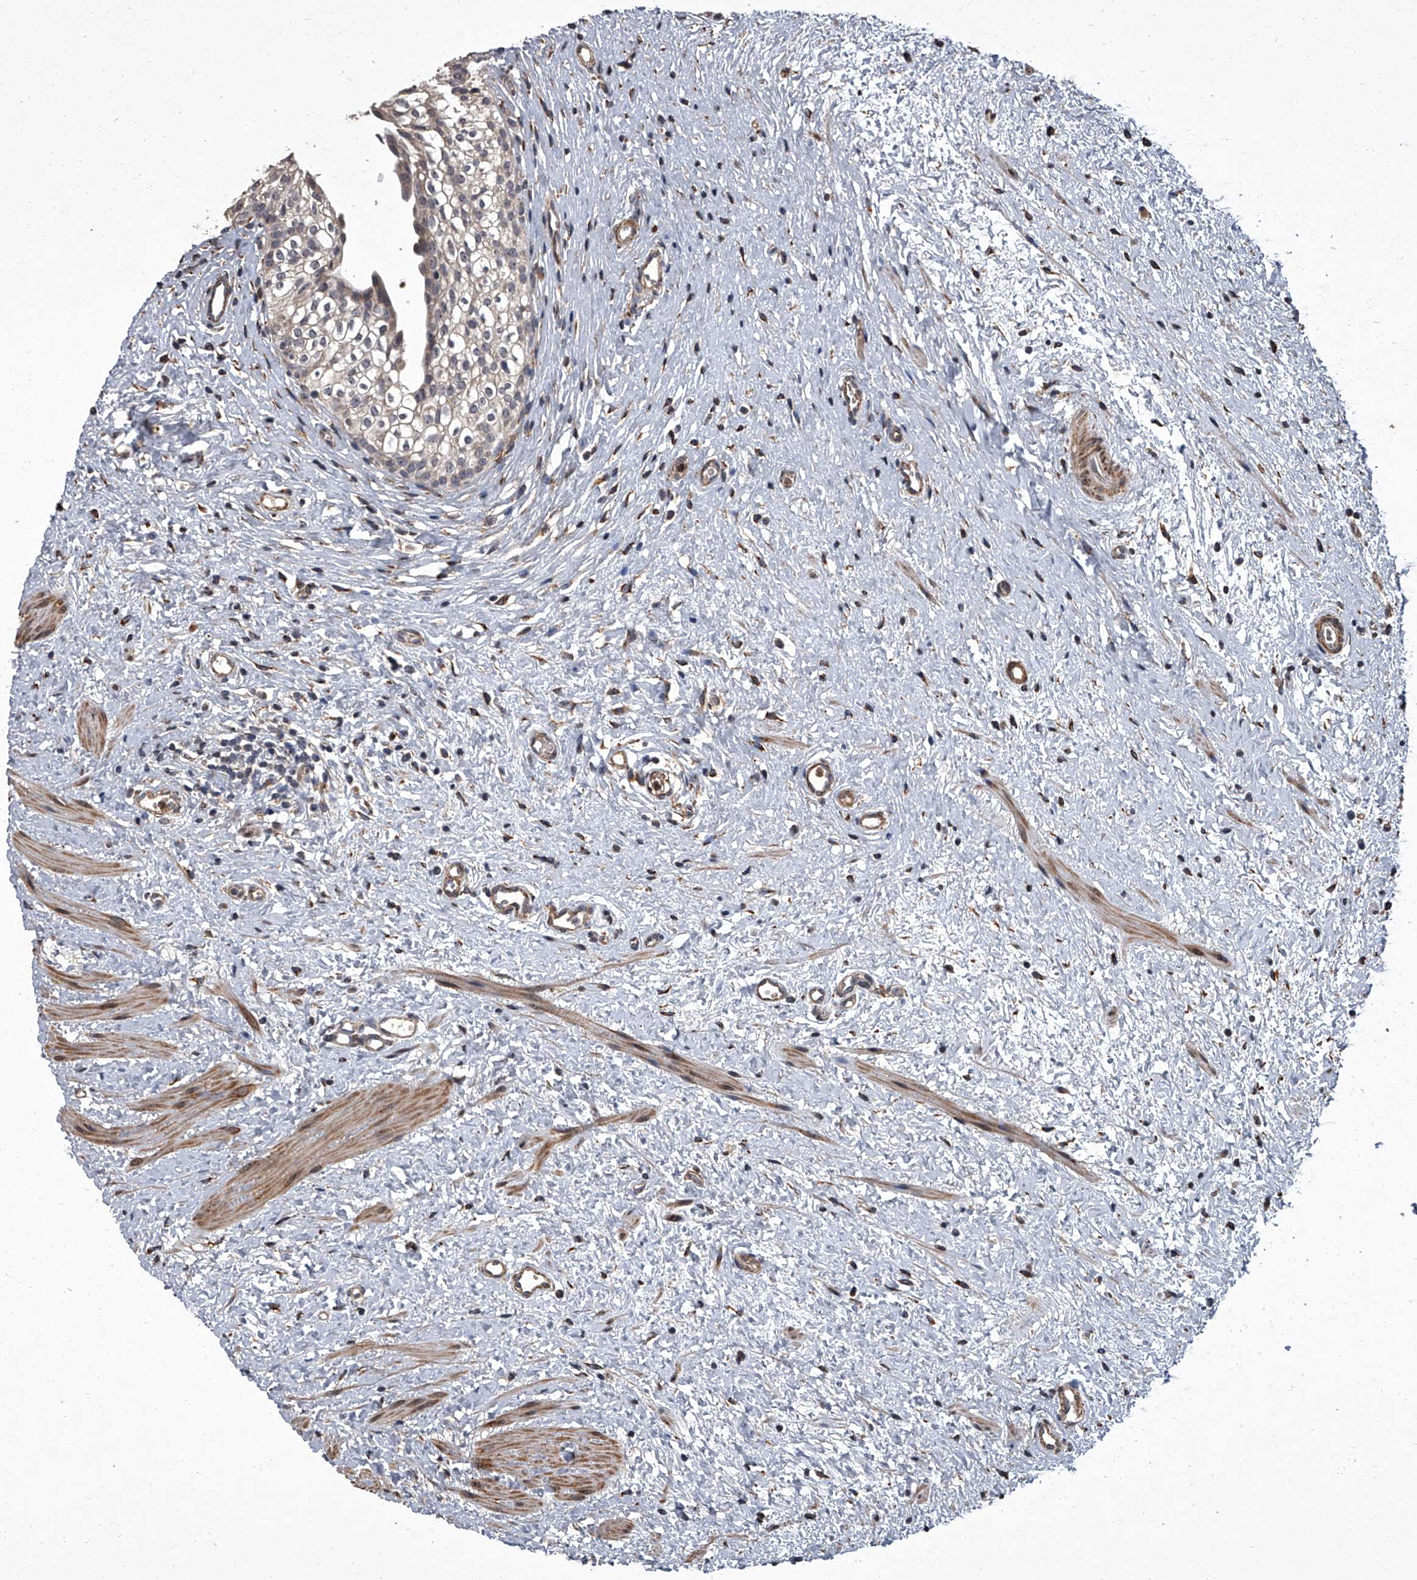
{"staining": {"intensity": "negative", "quantity": "none", "location": "none"}, "tissue": "urinary bladder", "cell_type": "Urothelial cells", "image_type": "normal", "snomed": [{"axis": "morphology", "description": "Normal tissue, NOS"}, {"axis": "topography", "description": "Urinary bladder"}], "caption": "Immunohistochemistry (IHC) of normal human urinary bladder displays no positivity in urothelial cells. The staining is performed using DAB brown chromogen with nuclei counter-stained in using hematoxylin.", "gene": "SIRT4", "patient": {"sex": "male", "age": 1}}